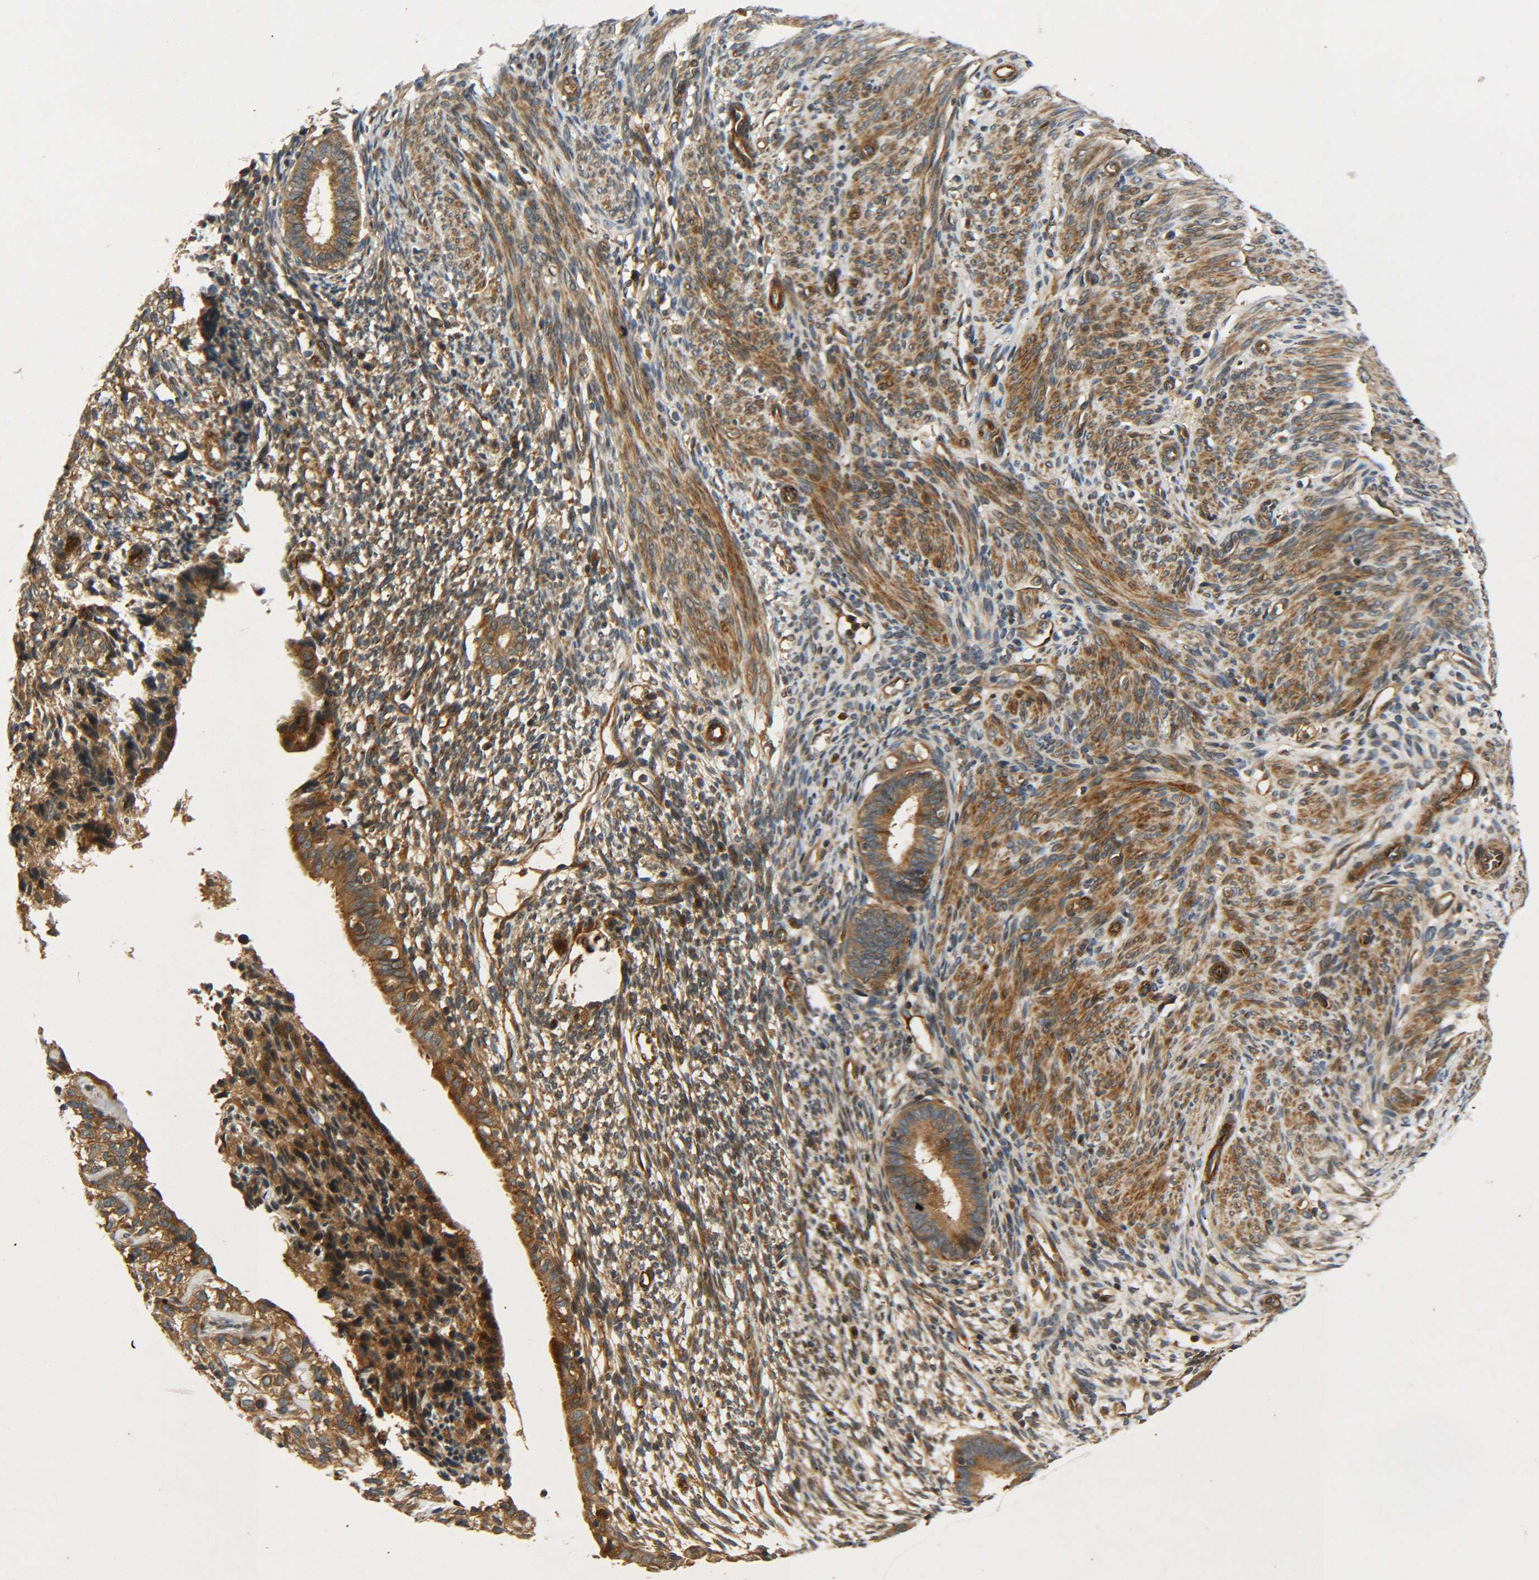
{"staining": {"intensity": "moderate", "quantity": "25%-75%", "location": "cytoplasmic/membranous"}, "tissue": "endometrium", "cell_type": "Cells in endometrial stroma", "image_type": "normal", "snomed": [{"axis": "morphology", "description": "Normal tissue, NOS"}, {"axis": "morphology", "description": "Adenocarcinoma, NOS"}, {"axis": "topography", "description": "Endometrium"}, {"axis": "topography", "description": "Ovary"}], "caption": "About 25%-75% of cells in endometrial stroma in unremarkable endometrium demonstrate moderate cytoplasmic/membranous protein expression as visualized by brown immunohistochemical staining.", "gene": "LRCH3", "patient": {"sex": "female", "age": 68}}